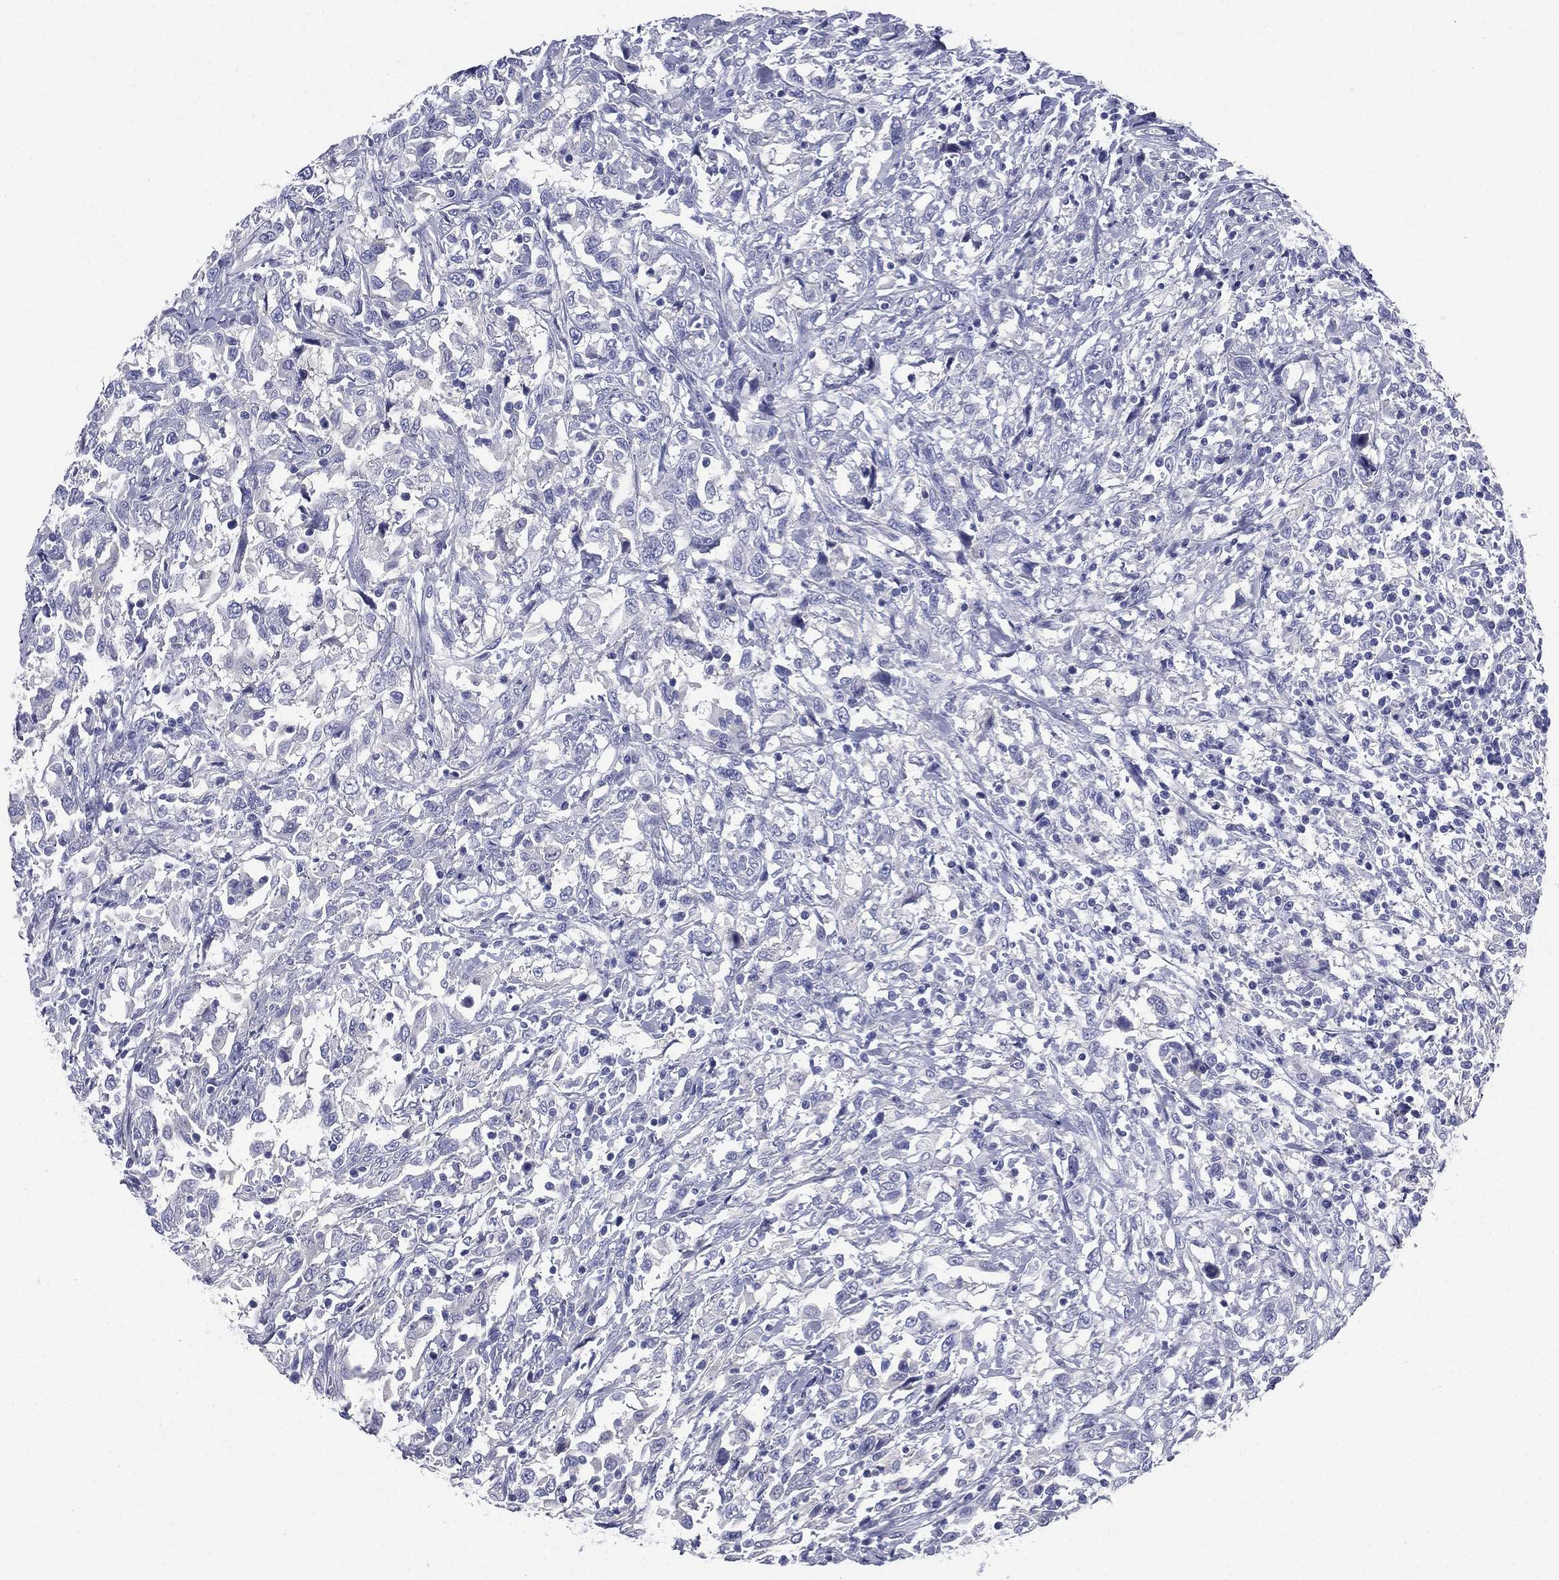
{"staining": {"intensity": "negative", "quantity": "none", "location": "none"}, "tissue": "urothelial cancer", "cell_type": "Tumor cells", "image_type": "cancer", "snomed": [{"axis": "morphology", "description": "Urothelial carcinoma, NOS"}, {"axis": "morphology", "description": "Urothelial carcinoma, High grade"}, {"axis": "topography", "description": "Urinary bladder"}], "caption": "An IHC photomicrograph of transitional cell carcinoma is shown. There is no staining in tumor cells of transitional cell carcinoma. (DAB (3,3'-diaminobenzidine) immunohistochemistry (IHC) visualized using brightfield microscopy, high magnification).", "gene": "FCER2", "patient": {"sex": "female", "age": 64}}